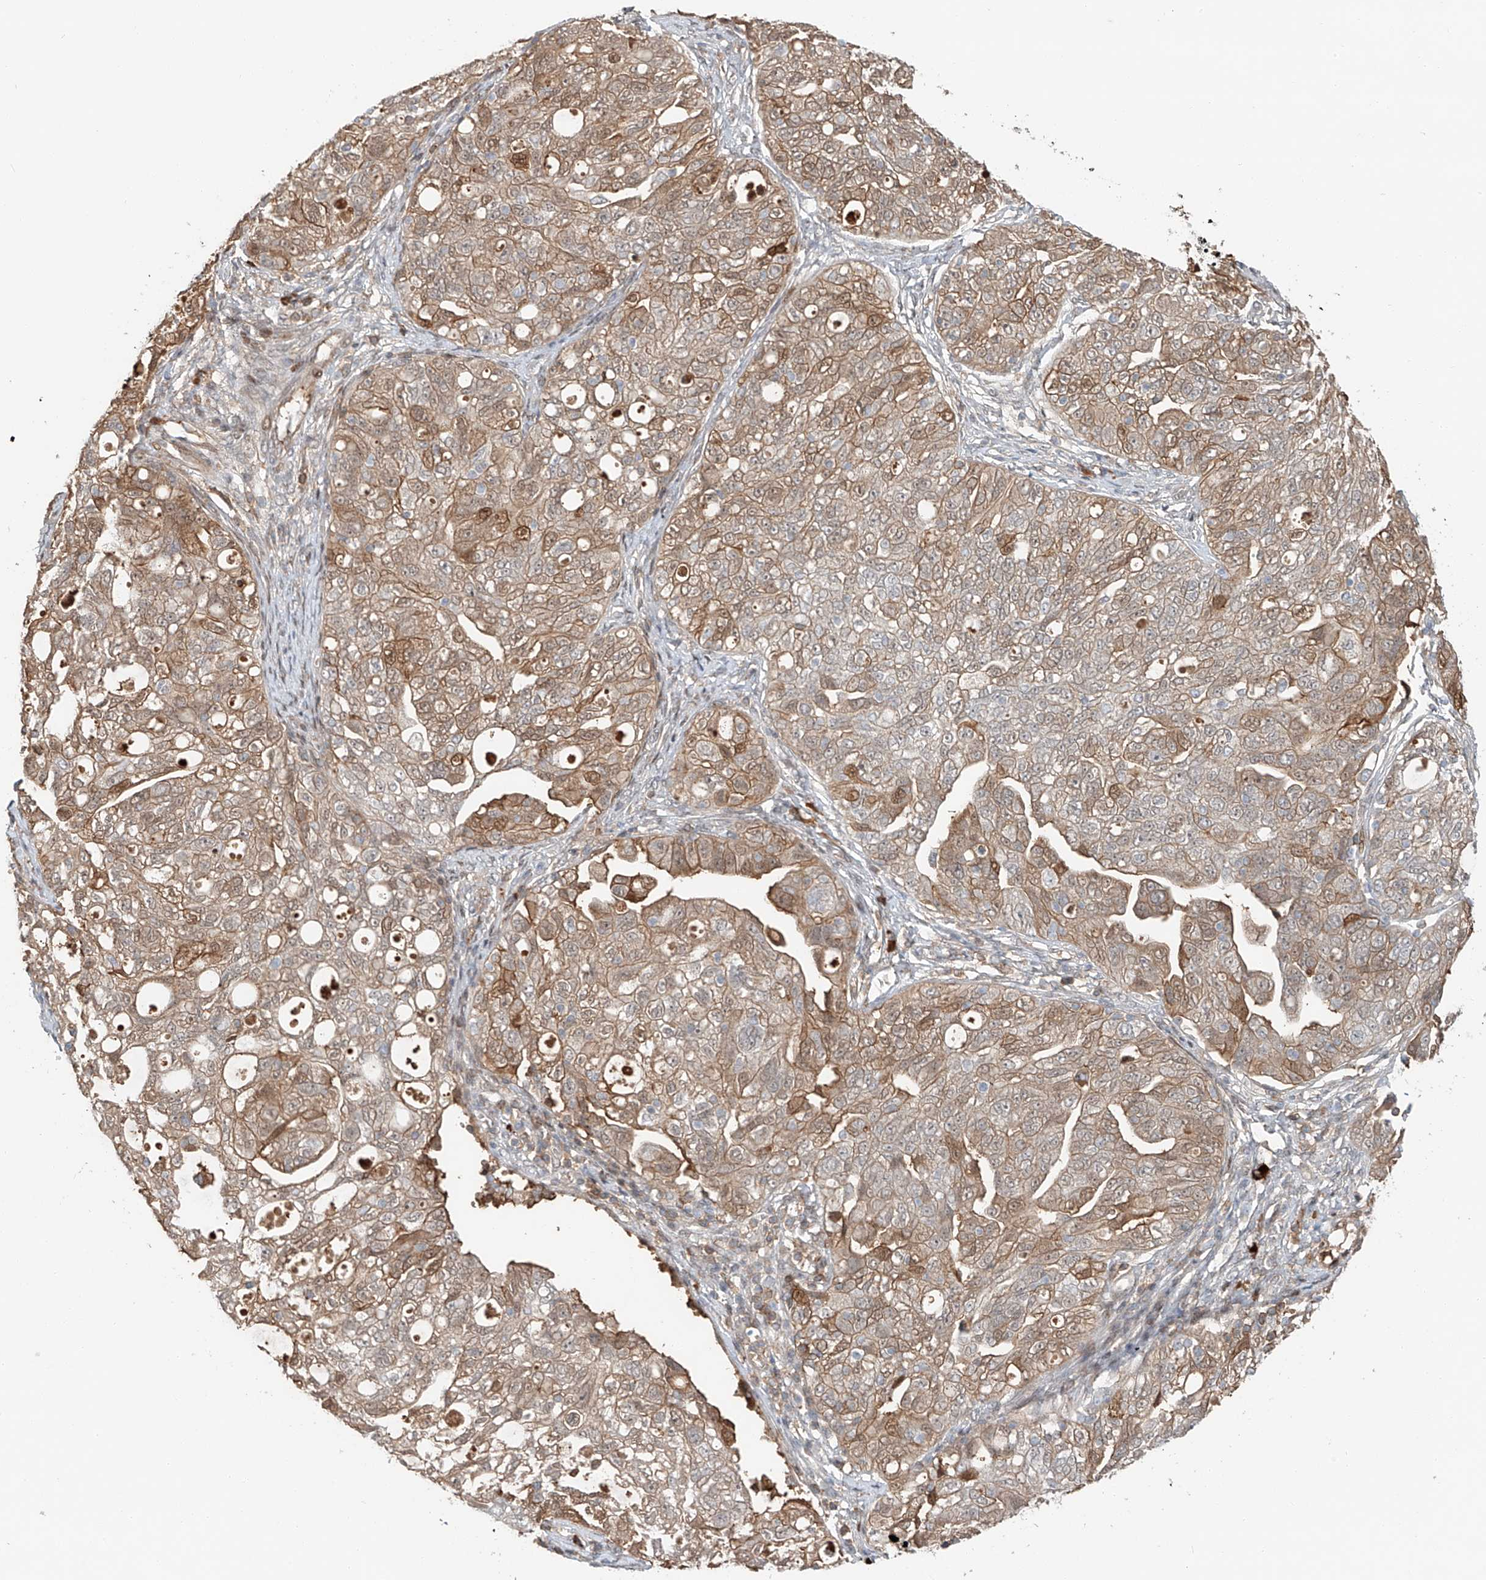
{"staining": {"intensity": "moderate", "quantity": "25%-75%", "location": "cytoplasmic/membranous,nuclear"}, "tissue": "ovarian cancer", "cell_type": "Tumor cells", "image_type": "cancer", "snomed": [{"axis": "morphology", "description": "Carcinoma, NOS"}, {"axis": "morphology", "description": "Cystadenocarcinoma, serous, NOS"}, {"axis": "topography", "description": "Ovary"}], "caption": "Human ovarian cancer stained for a protein (brown) demonstrates moderate cytoplasmic/membranous and nuclear positive expression in about 25%-75% of tumor cells.", "gene": "CEP162", "patient": {"sex": "female", "age": 69}}